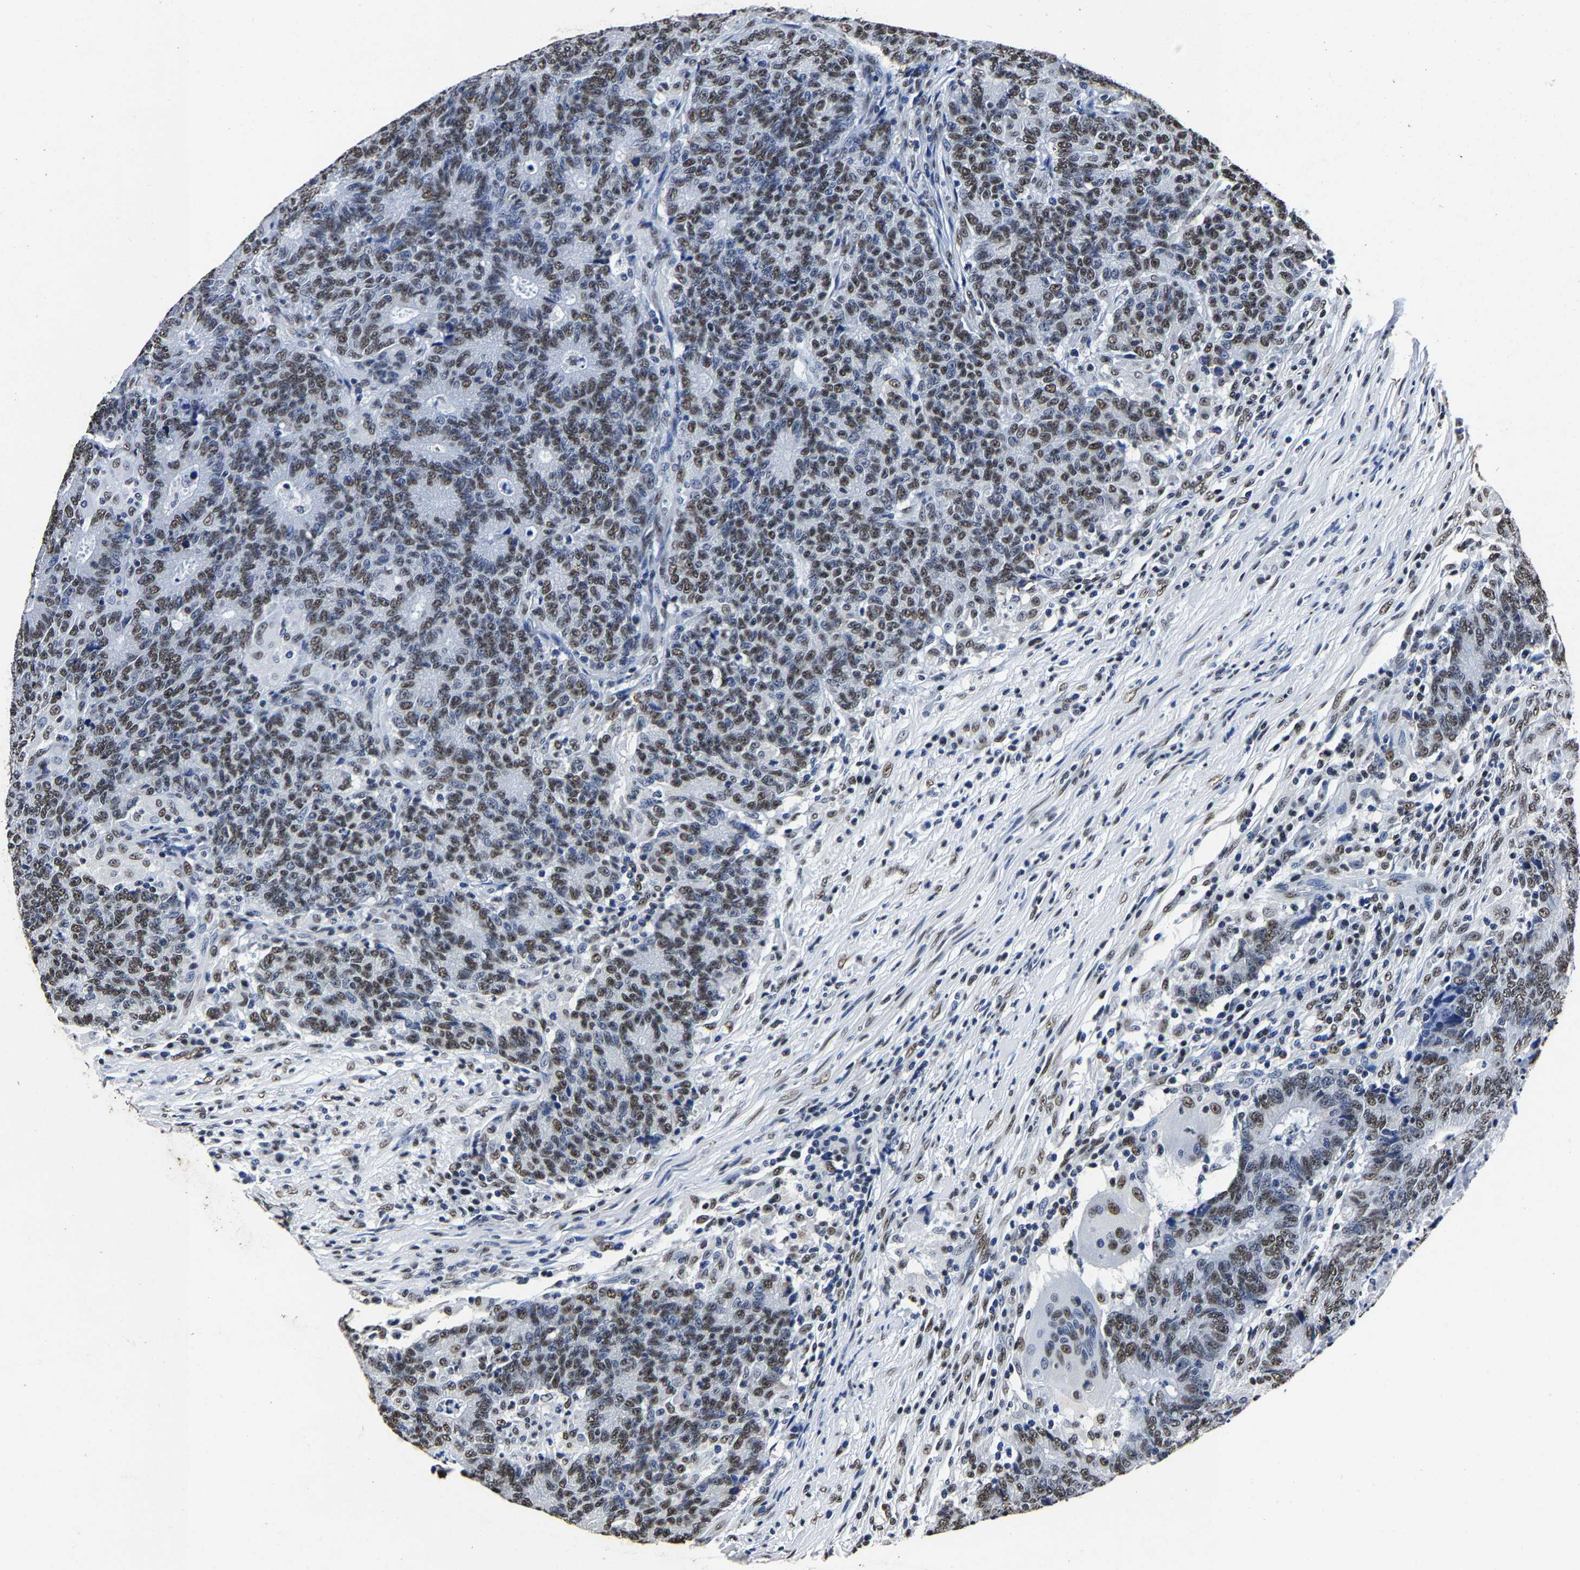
{"staining": {"intensity": "moderate", "quantity": ">75%", "location": "nuclear"}, "tissue": "colorectal cancer", "cell_type": "Tumor cells", "image_type": "cancer", "snomed": [{"axis": "morphology", "description": "Normal tissue, NOS"}, {"axis": "morphology", "description": "Adenocarcinoma, NOS"}, {"axis": "topography", "description": "Colon"}], "caption": "Protein analysis of colorectal cancer tissue exhibits moderate nuclear staining in about >75% of tumor cells.", "gene": "RBM45", "patient": {"sex": "female", "age": 75}}